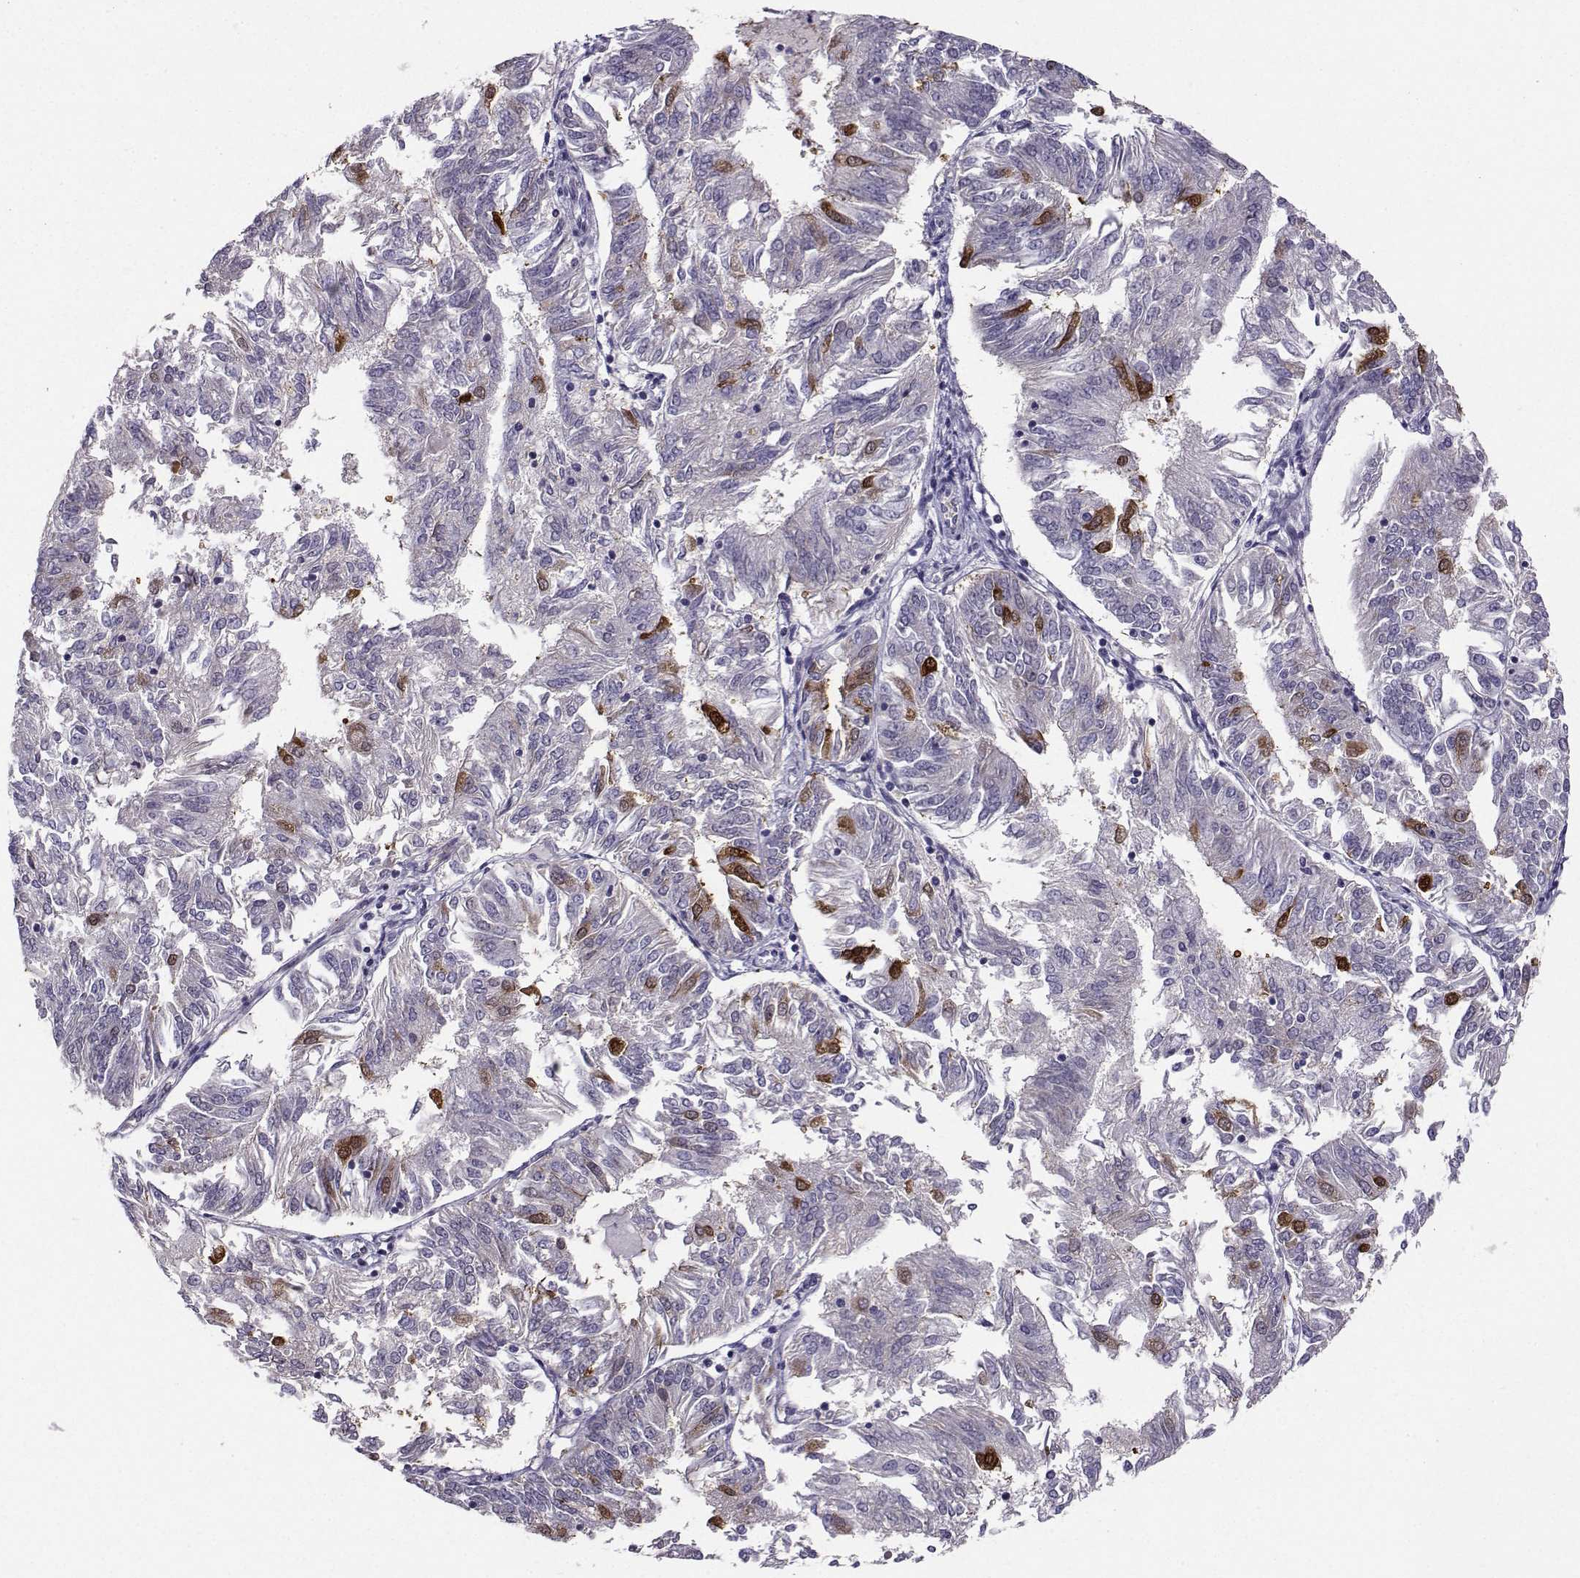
{"staining": {"intensity": "strong", "quantity": "<25%", "location": "cytoplasmic/membranous"}, "tissue": "endometrial cancer", "cell_type": "Tumor cells", "image_type": "cancer", "snomed": [{"axis": "morphology", "description": "Adenocarcinoma, NOS"}, {"axis": "topography", "description": "Endometrium"}], "caption": "Endometrial cancer stained for a protein (brown) reveals strong cytoplasmic/membranous positive staining in about <25% of tumor cells.", "gene": "NQO1", "patient": {"sex": "female", "age": 58}}